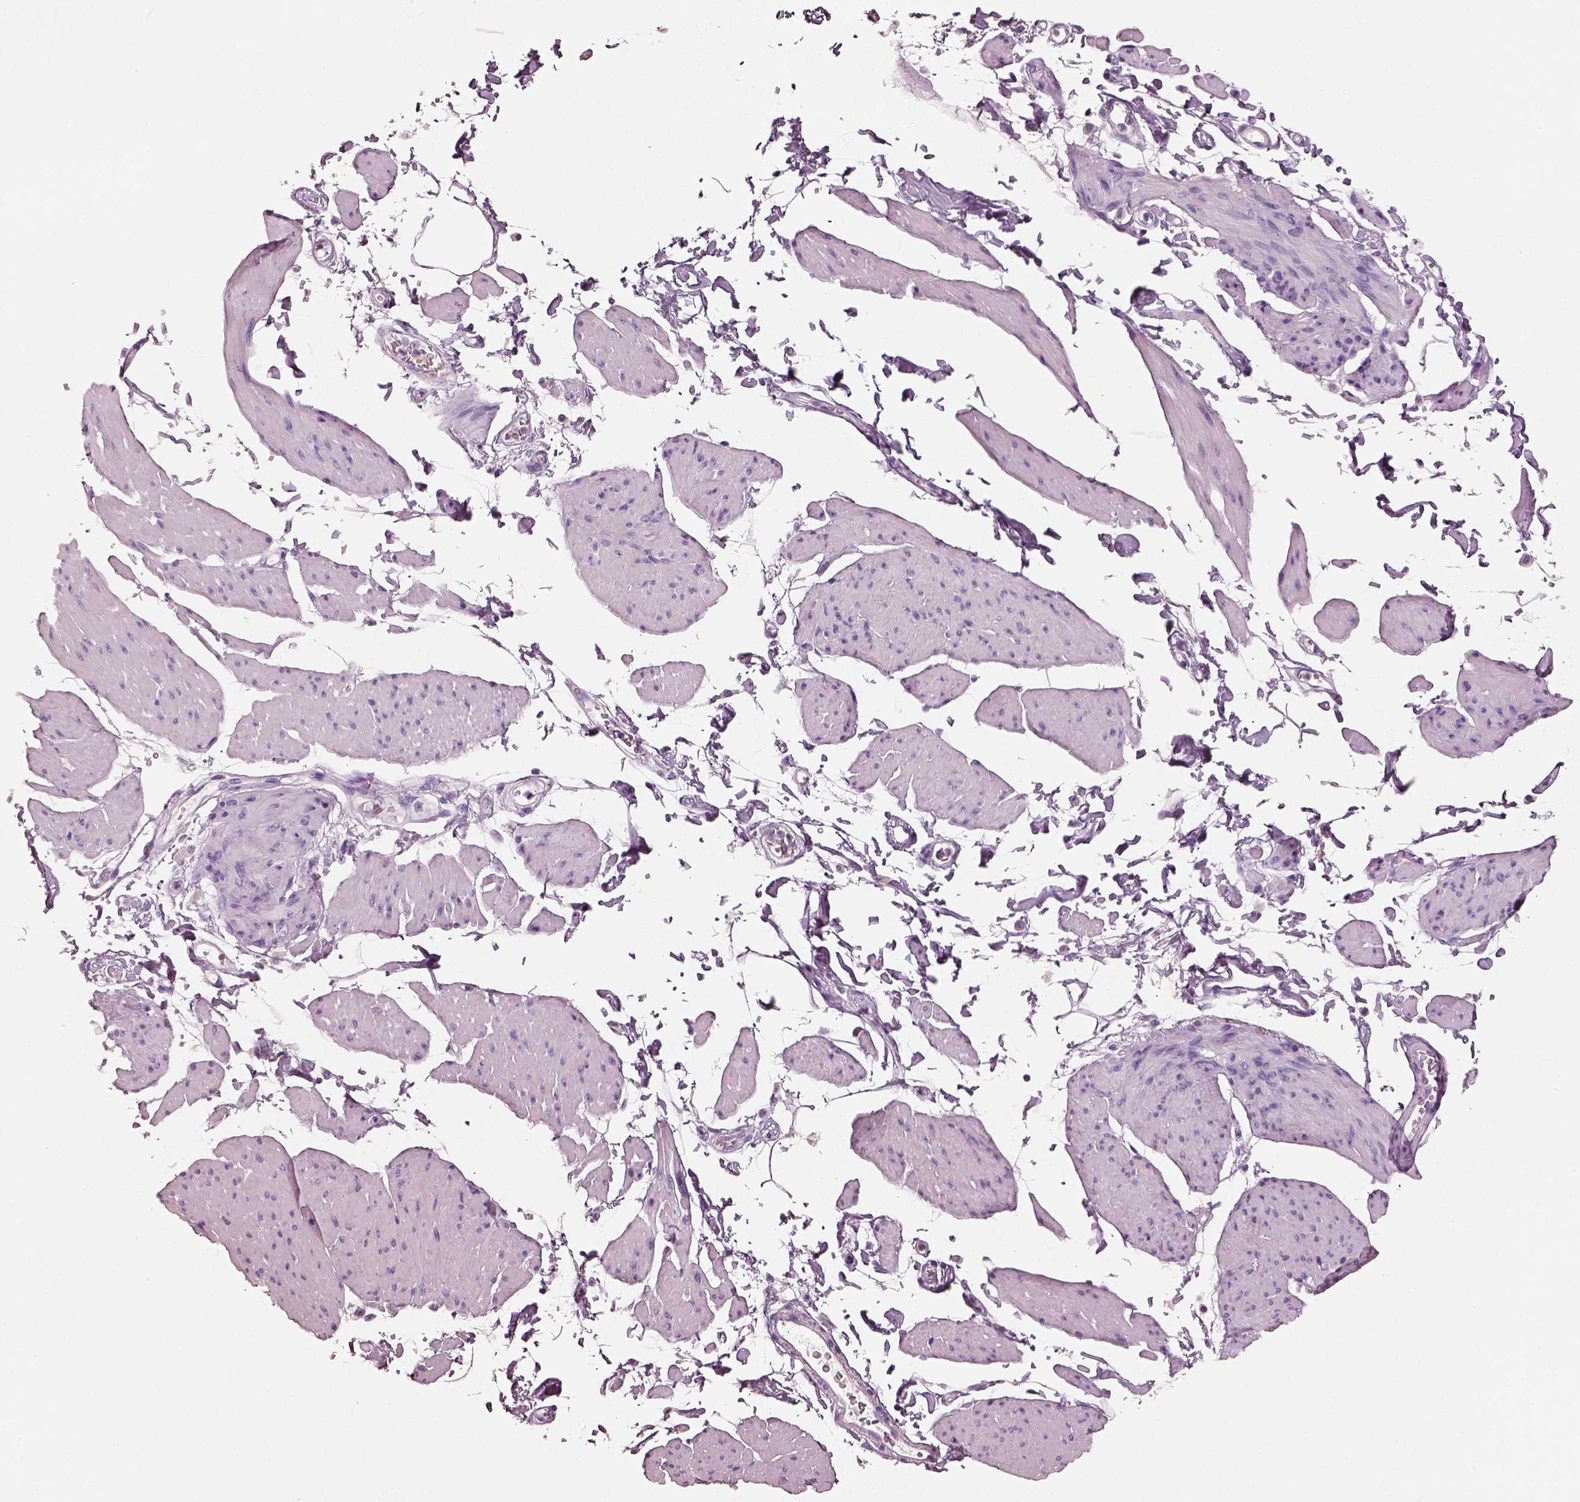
{"staining": {"intensity": "negative", "quantity": "none", "location": "none"}, "tissue": "smooth muscle", "cell_type": "Smooth muscle cells", "image_type": "normal", "snomed": [{"axis": "morphology", "description": "Normal tissue, NOS"}, {"axis": "topography", "description": "Adipose tissue"}, {"axis": "topography", "description": "Smooth muscle"}, {"axis": "topography", "description": "Peripheral nerve tissue"}], "caption": "Immunohistochemical staining of normal smooth muscle exhibits no significant staining in smooth muscle cells.", "gene": "ELSPBP1", "patient": {"sex": "male", "age": 83}}